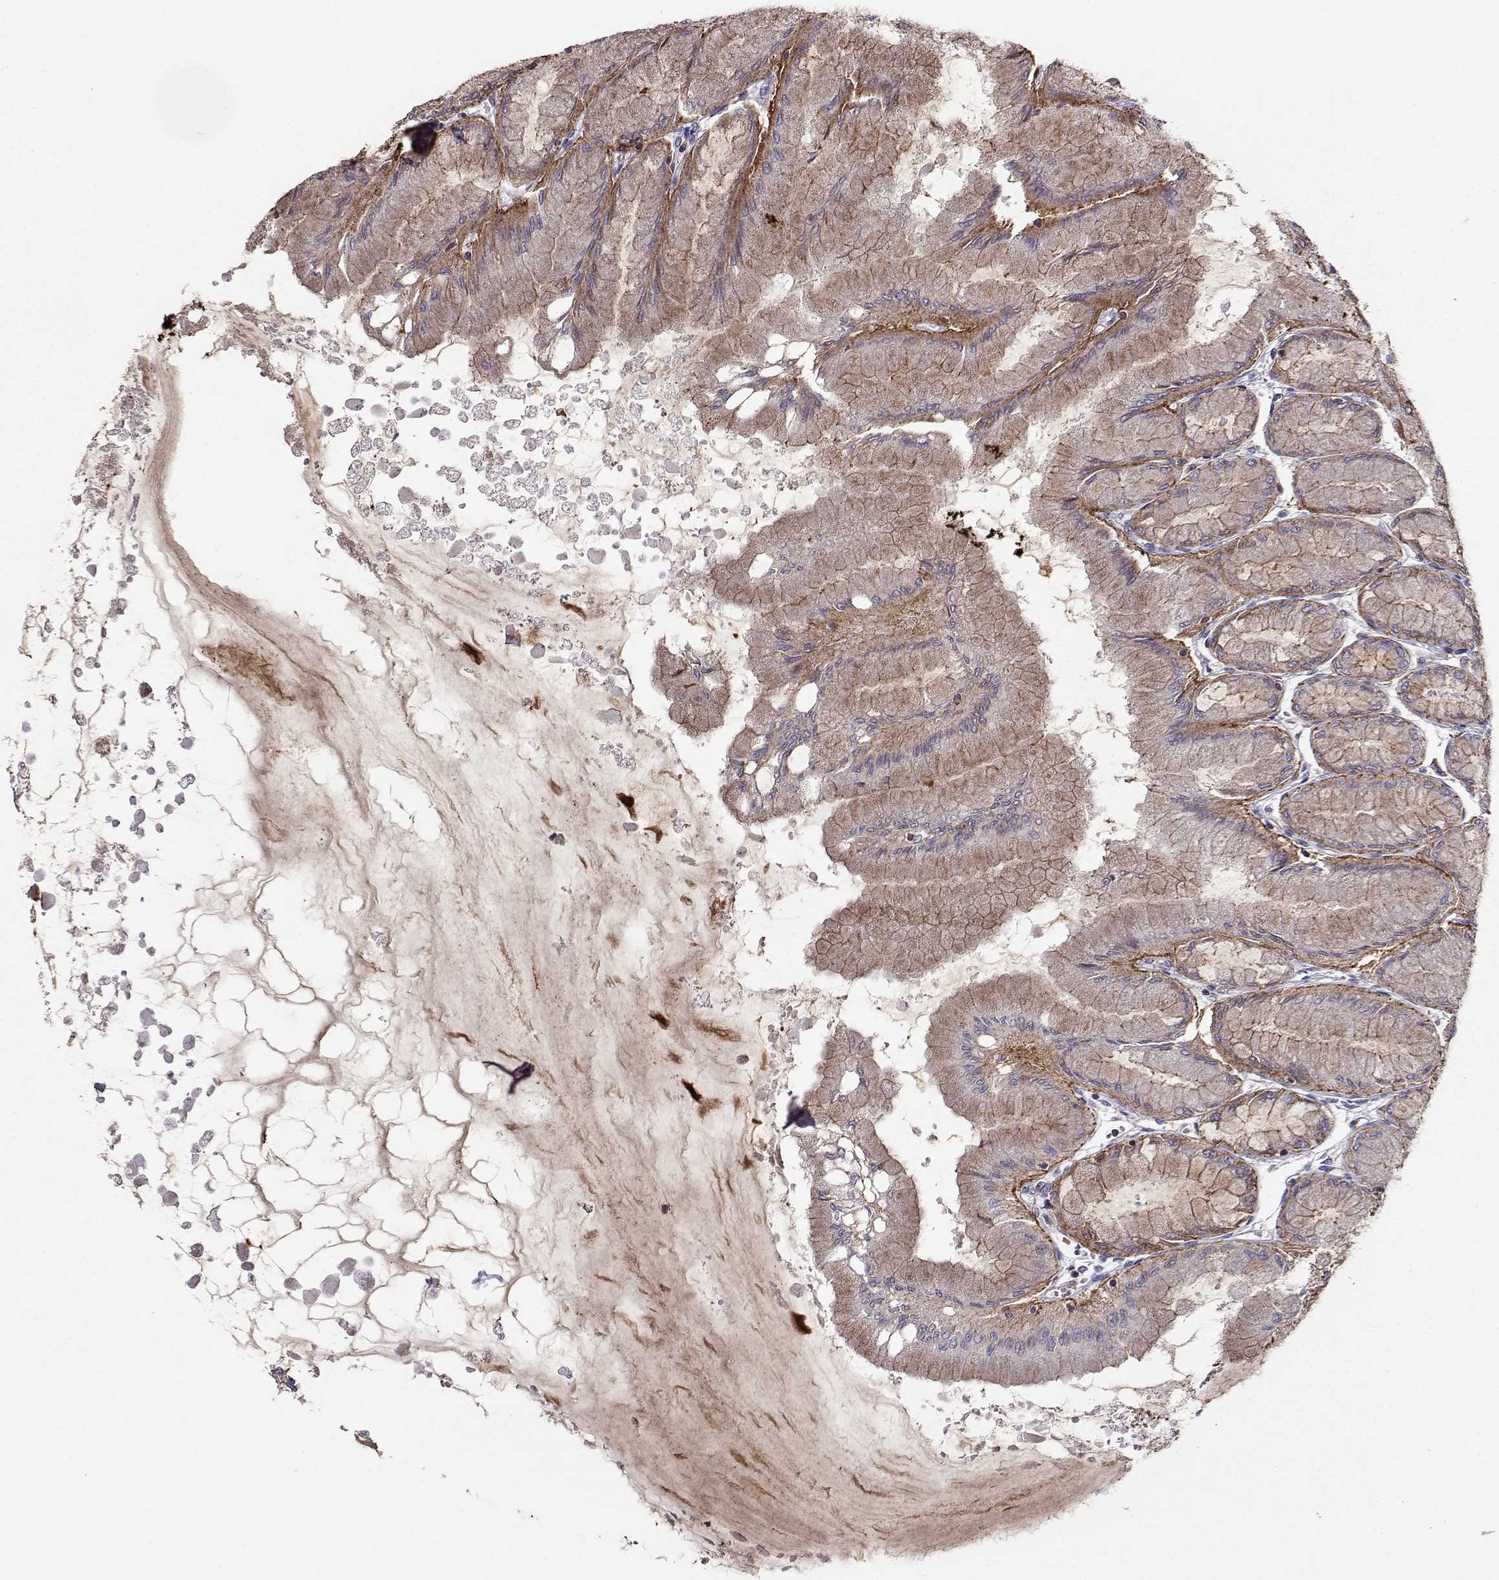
{"staining": {"intensity": "strong", "quantity": "<25%", "location": "cytoplasmic/membranous"}, "tissue": "stomach", "cell_type": "Glandular cells", "image_type": "normal", "snomed": [{"axis": "morphology", "description": "Normal tissue, NOS"}, {"axis": "topography", "description": "Stomach, upper"}], "caption": "Stomach was stained to show a protein in brown. There is medium levels of strong cytoplasmic/membranous staining in approximately <25% of glandular cells.", "gene": "ITGB8", "patient": {"sex": "male", "age": 60}}